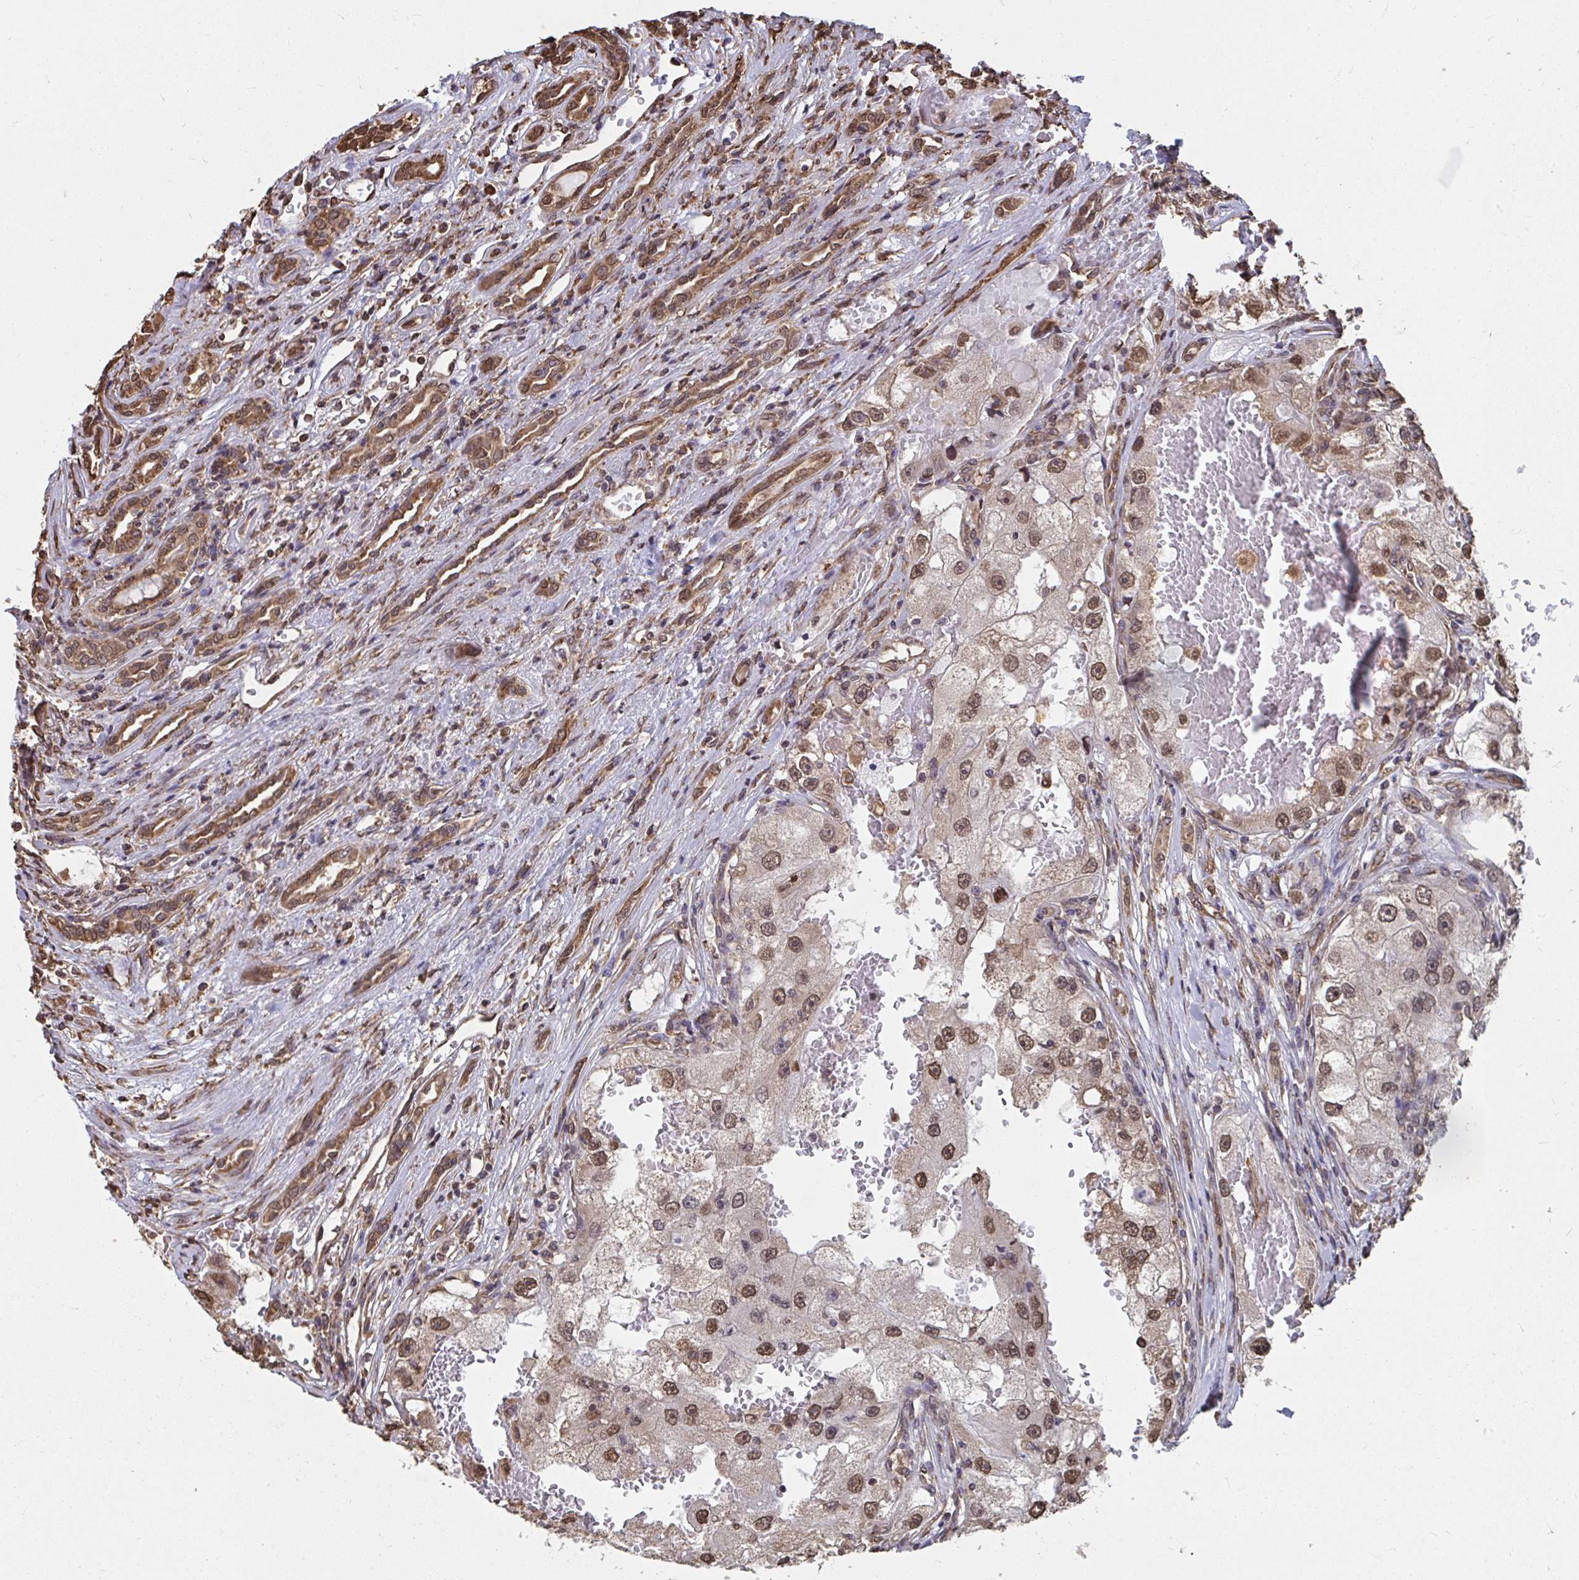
{"staining": {"intensity": "moderate", "quantity": ">75%", "location": "nuclear"}, "tissue": "renal cancer", "cell_type": "Tumor cells", "image_type": "cancer", "snomed": [{"axis": "morphology", "description": "Adenocarcinoma, NOS"}, {"axis": "topography", "description": "Kidney"}], "caption": "Immunohistochemical staining of adenocarcinoma (renal) reveals medium levels of moderate nuclear protein staining in about >75% of tumor cells. The protein of interest is shown in brown color, while the nuclei are stained blue.", "gene": "SYNCRIP", "patient": {"sex": "male", "age": 63}}